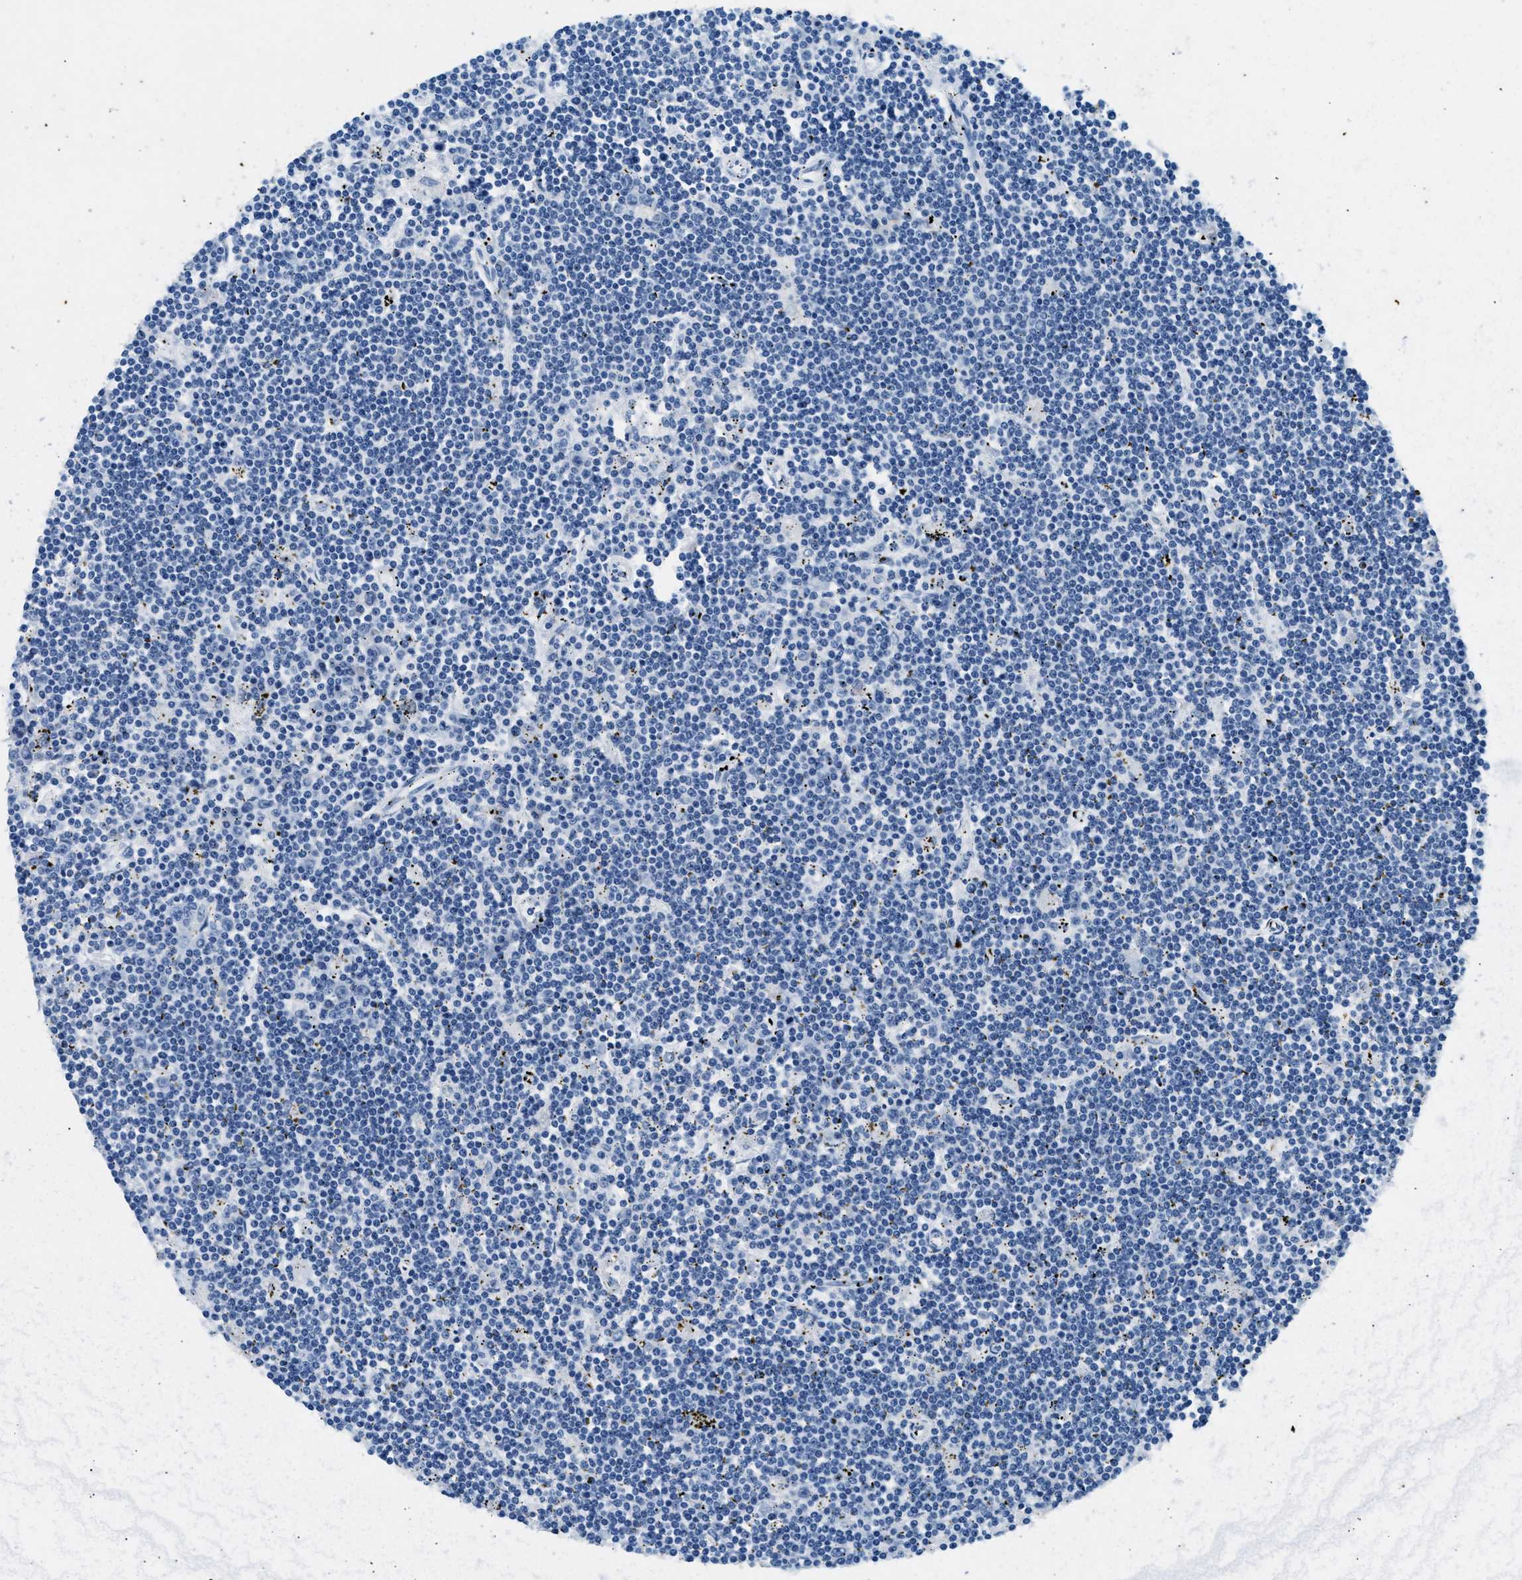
{"staining": {"intensity": "negative", "quantity": "none", "location": "none"}, "tissue": "lymphoma", "cell_type": "Tumor cells", "image_type": "cancer", "snomed": [{"axis": "morphology", "description": "Malignant lymphoma, non-Hodgkin's type, Low grade"}, {"axis": "topography", "description": "Spleen"}], "caption": "Histopathology image shows no protein positivity in tumor cells of lymphoma tissue. (Brightfield microscopy of DAB IHC at high magnification).", "gene": "CFAP20", "patient": {"sex": "male", "age": 76}}